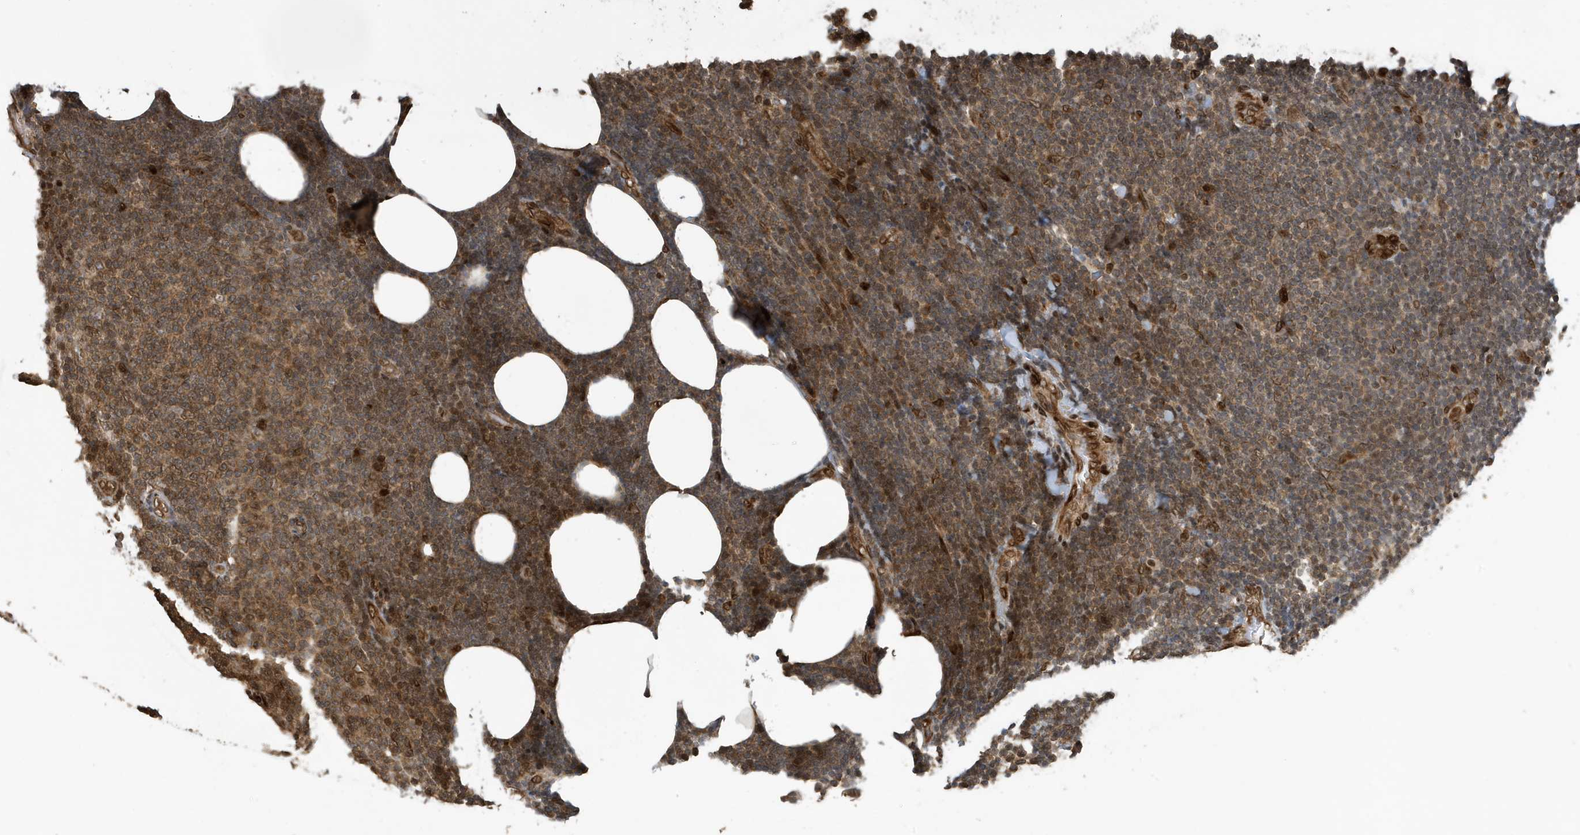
{"staining": {"intensity": "moderate", "quantity": ">75%", "location": "cytoplasmic/membranous"}, "tissue": "lymphoma", "cell_type": "Tumor cells", "image_type": "cancer", "snomed": [{"axis": "morphology", "description": "Malignant lymphoma, non-Hodgkin's type, Low grade"}, {"axis": "topography", "description": "Lymph node"}], "caption": "A brown stain shows moderate cytoplasmic/membranous expression of a protein in lymphoma tumor cells. (DAB (3,3'-diaminobenzidine) IHC with brightfield microscopy, high magnification).", "gene": "DUSP18", "patient": {"sex": "male", "age": 66}}